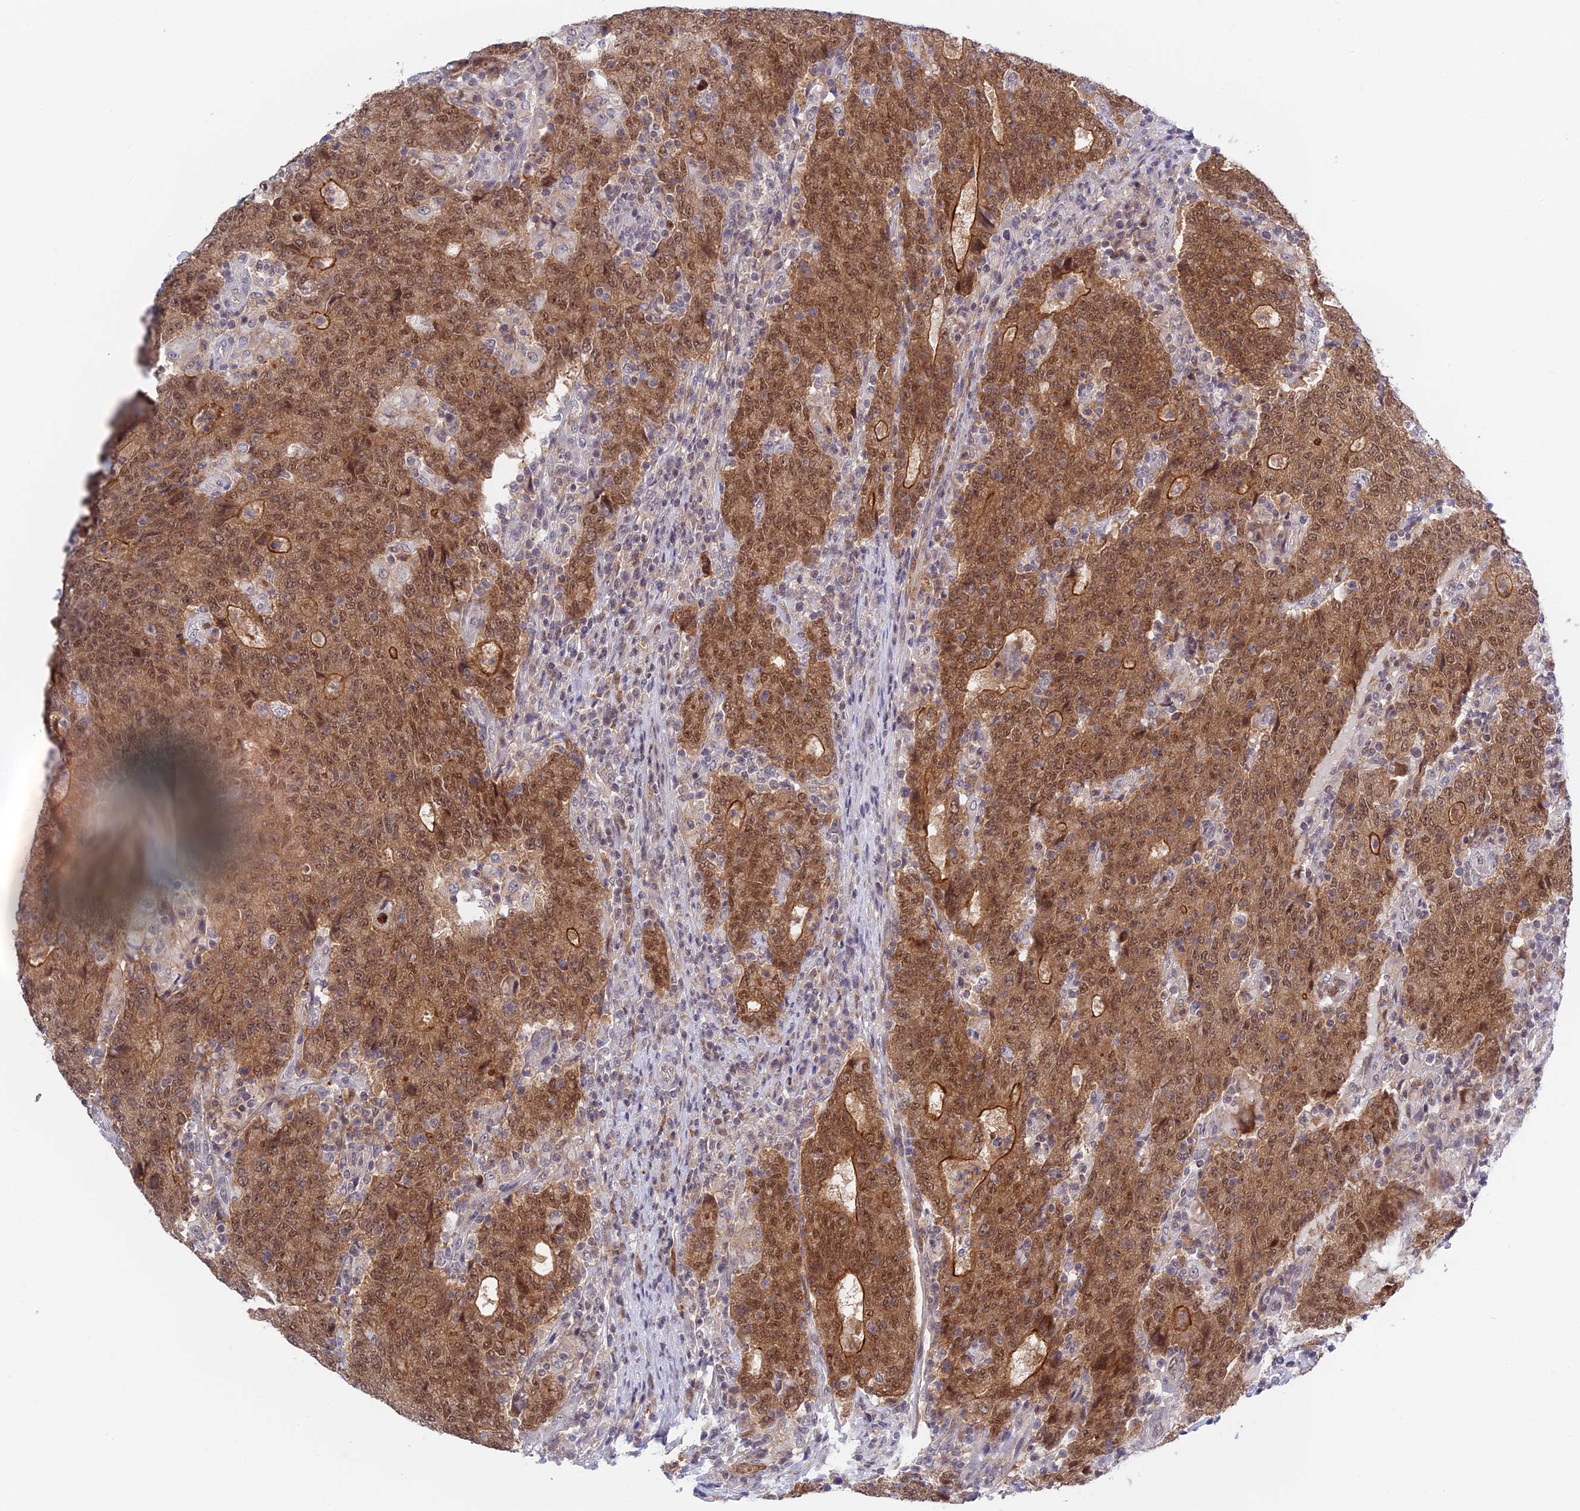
{"staining": {"intensity": "moderate", "quantity": ">75%", "location": "cytoplasmic/membranous,nuclear"}, "tissue": "colorectal cancer", "cell_type": "Tumor cells", "image_type": "cancer", "snomed": [{"axis": "morphology", "description": "Adenocarcinoma, NOS"}, {"axis": "topography", "description": "Colon"}], "caption": "There is medium levels of moderate cytoplasmic/membranous and nuclear expression in tumor cells of colorectal cancer (adenocarcinoma), as demonstrated by immunohistochemical staining (brown color).", "gene": "TCEA1", "patient": {"sex": "female", "age": 75}}